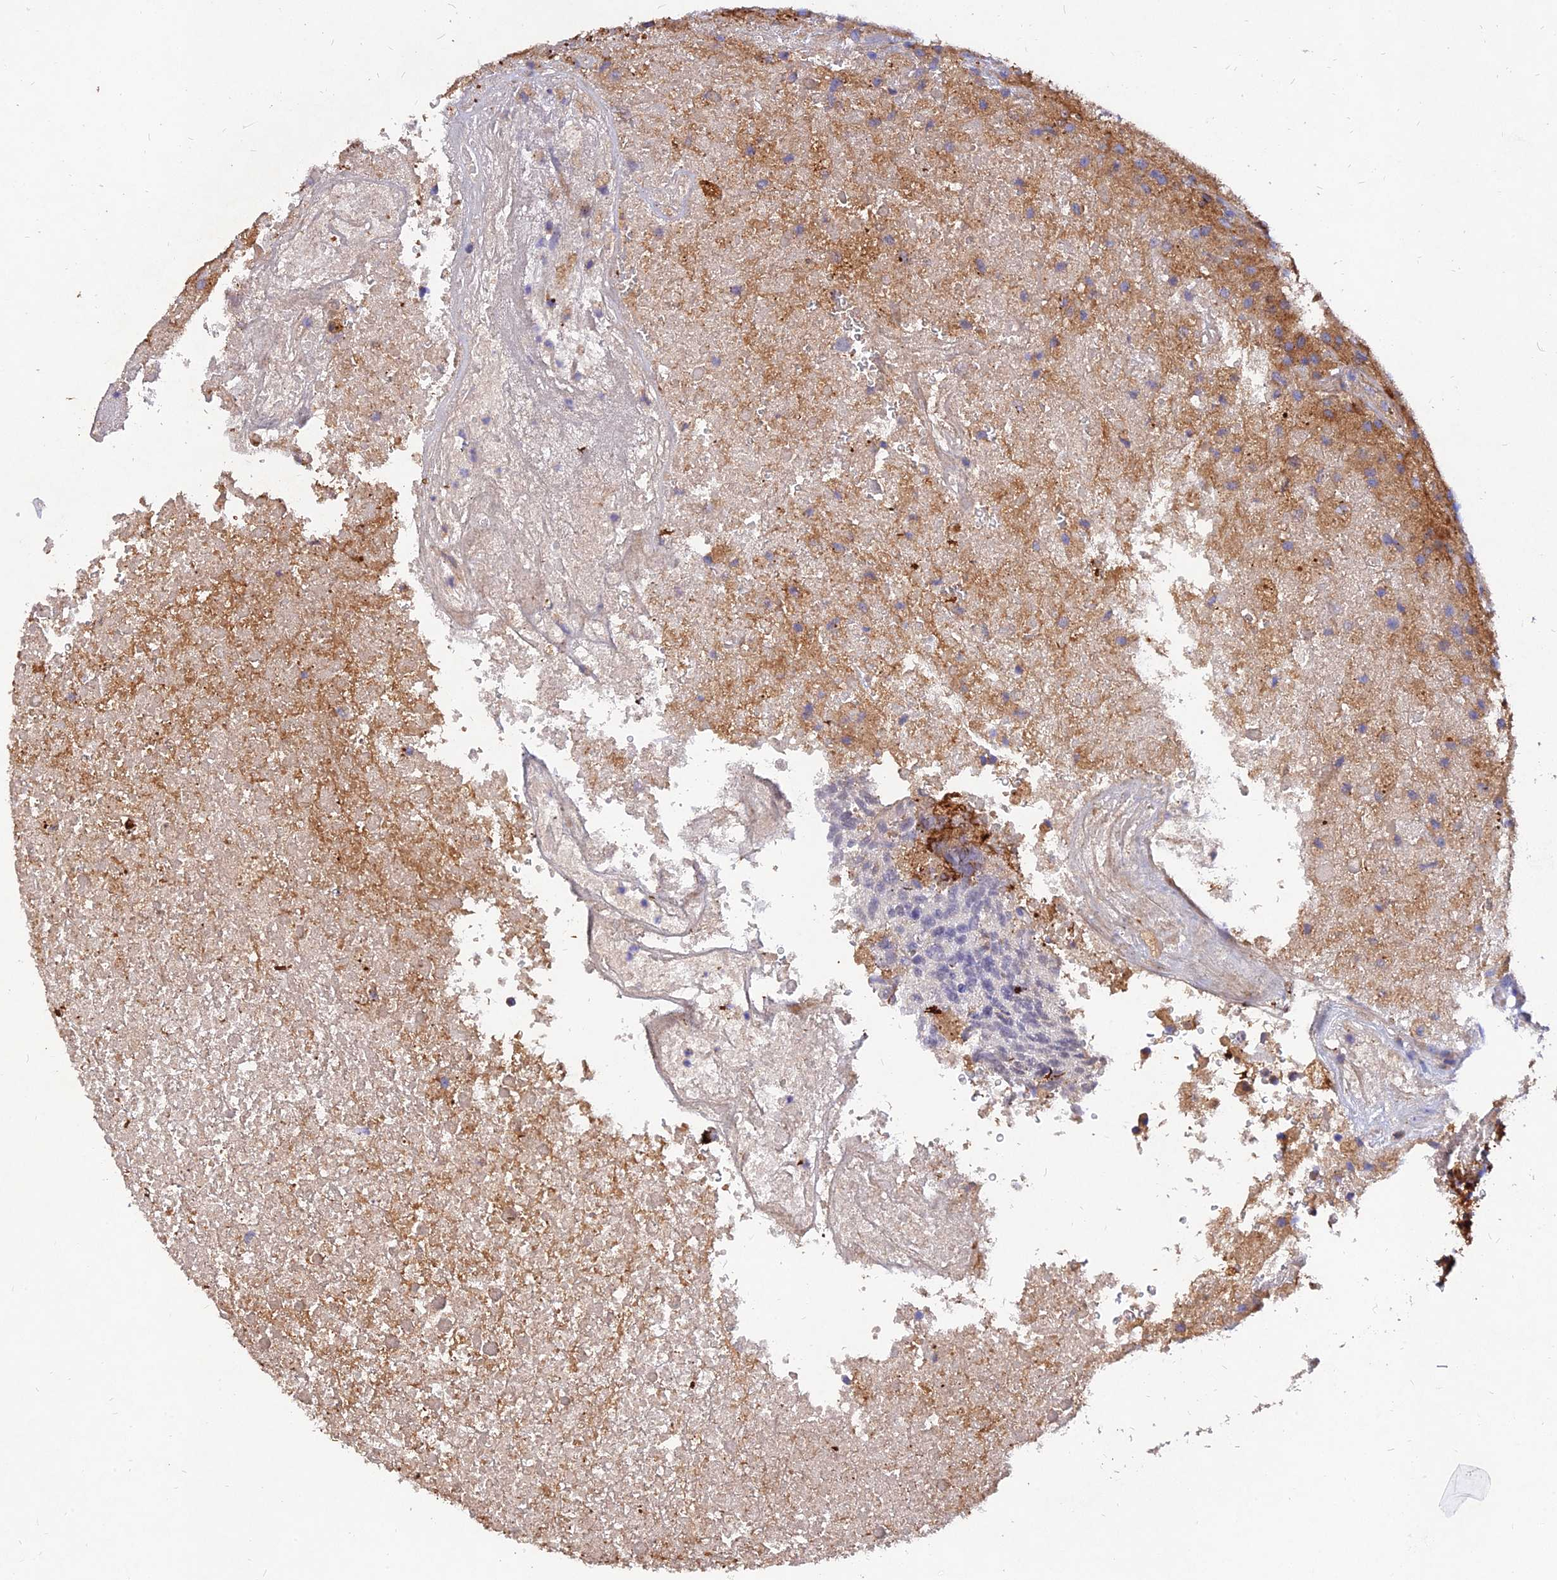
{"staining": {"intensity": "moderate", "quantity": "<25%", "location": "cytoplasmic/membranous"}, "tissue": "glioma", "cell_type": "Tumor cells", "image_type": "cancer", "snomed": [{"axis": "morphology", "description": "Glioma, malignant, High grade"}, {"axis": "topography", "description": "Brain"}], "caption": "IHC staining of glioma, which demonstrates low levels of moderate cytoplasmic/membranous expression in about <25% of tumor cells indicating moderate cytoplasmic/membranous protein staining. The staining was performed using DAB (3,3'-diaminobenzidine) (brown) for protein detection and nuclei were counterstained in hematoxylin (blue).", "gene": "MROH1", "patient": {"sex": "male", "age": 69}}